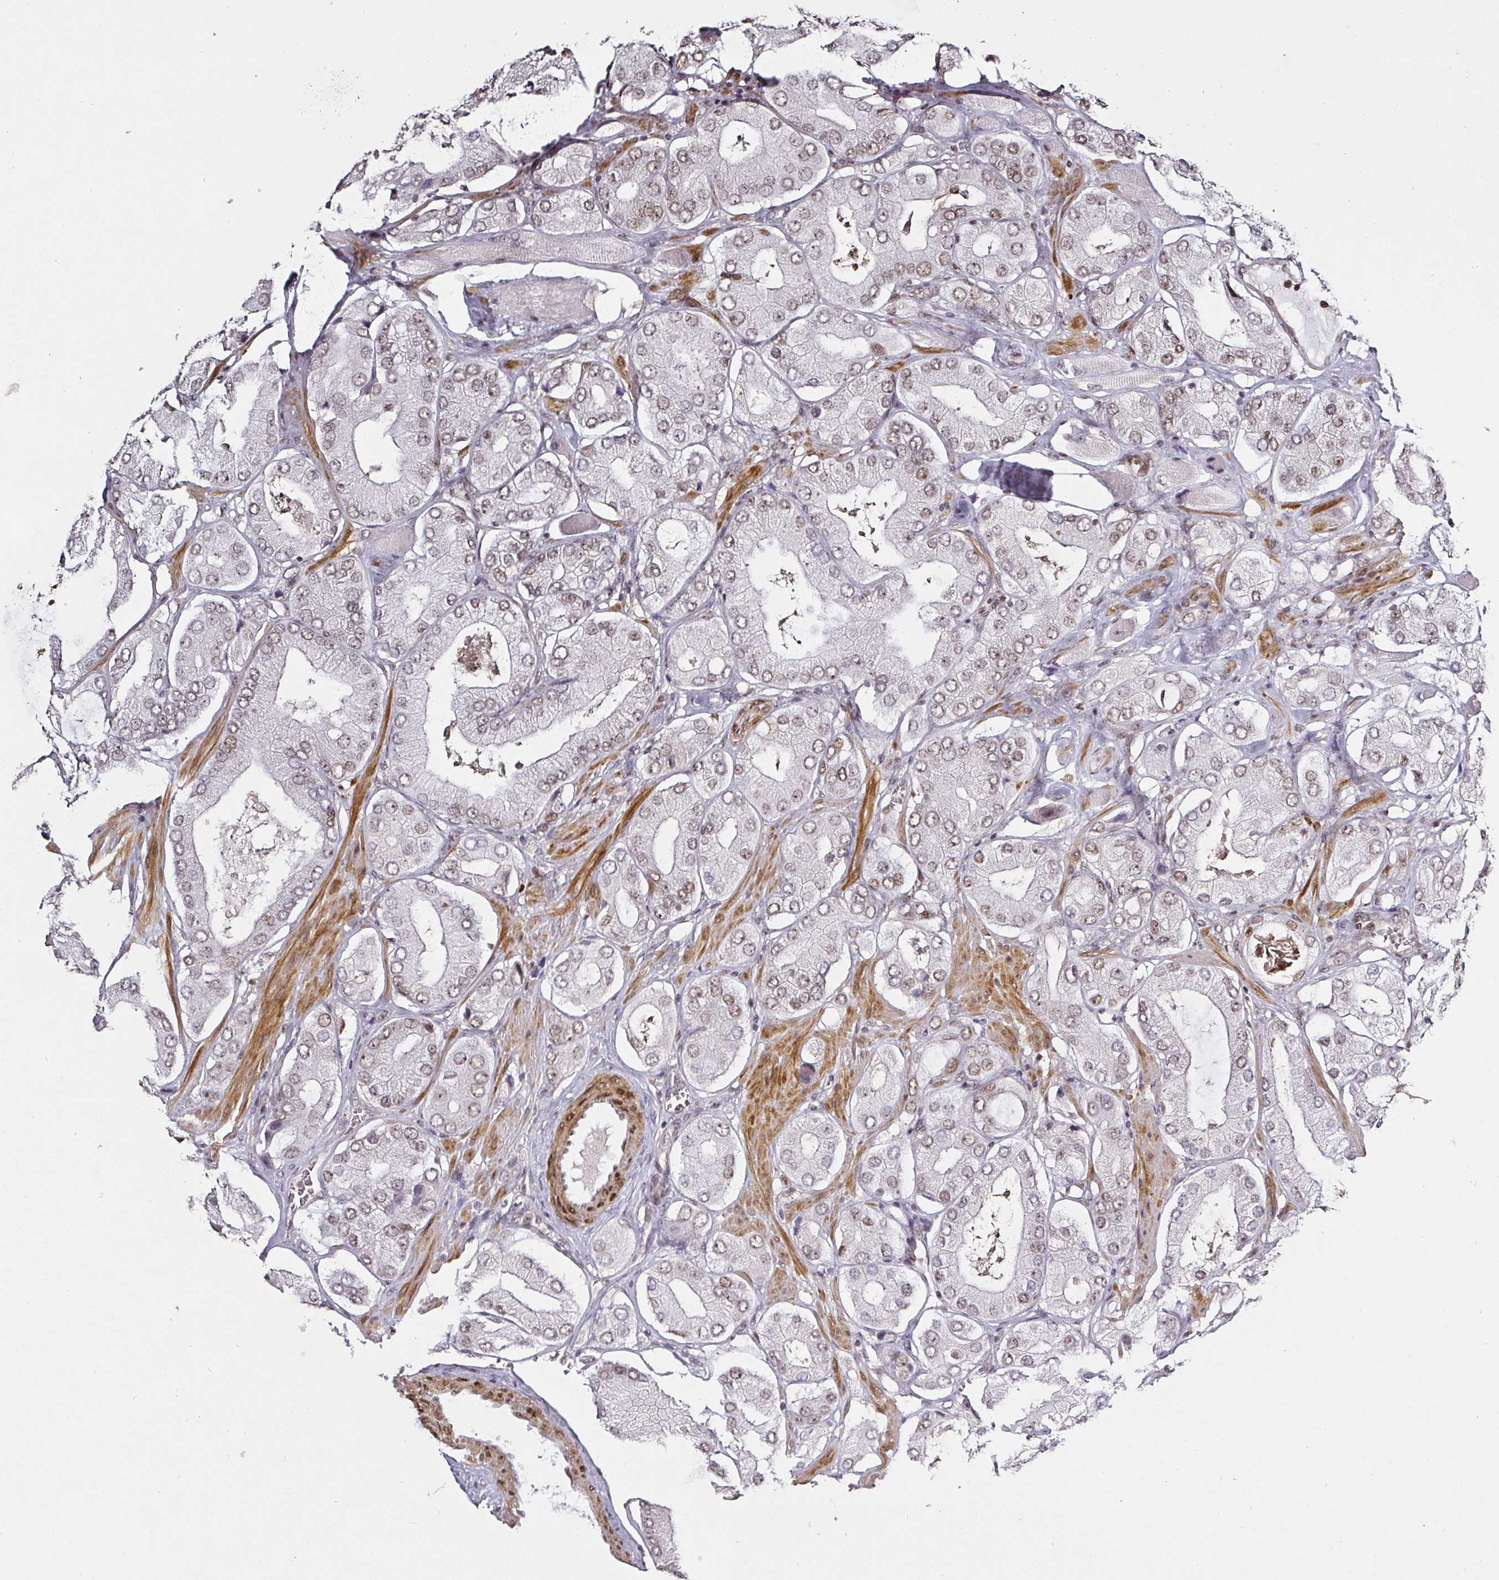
{"staining": {"intensity": "weak", "quantity": "25%-75%", "location": "nuclear"}, "tissue": "prostate cancer", "cell_type": "Tumor cells", "image_type": "cancer", "snomed": [{"axis": "morphology", "description": "Adenocarcinoma, Low grade"}, {"axis": "topography", "description": "Prostate"}], "caption": "A brown stain highlights weak nuclear expression of a protein in prostate low-grade adenocarcinoma tumor cells. The staining was performed using DAB (3,3'-diaminobenzidine), with brown indicating positive protein expression. Nuclei are stained blue with hematoxylin.", "gene": "GPRIN2", "patient": {"sex": "male", "age": 42}}